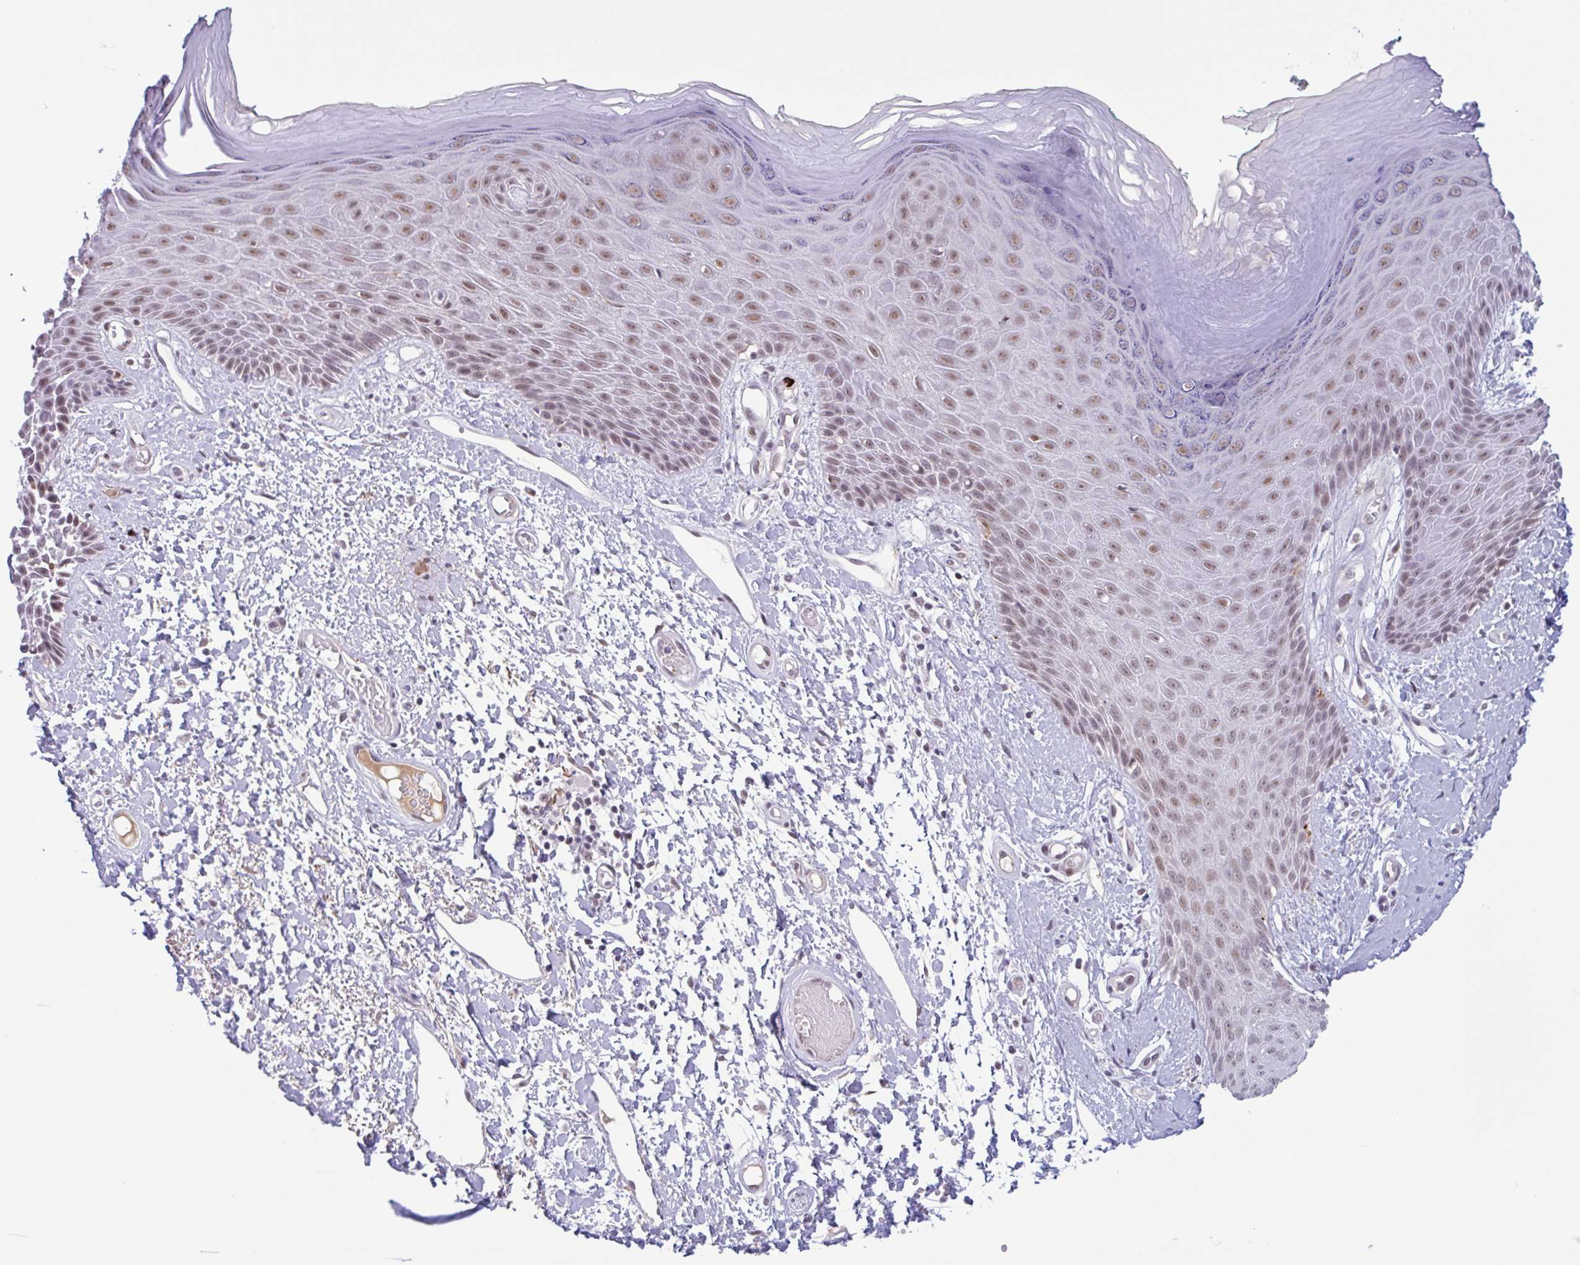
{"staining": {"intensity": "moderate", "quantity": ">75%", "location": "cytoplasmic/membranous,nuclear"}, "tissue": "skin", "cell_type": "Epidermal cells", "image_type": "normal", "snomed": [{"axis": "morphology", "description": "Normal tissue, NOS"}, {"axis": "topography", "description": "Anal"}, {"axis": "topography", "description": "Peripheral nerve tissue"}], "caption": "Moderate cytoplasmic/membranous,nuclear protein expression is appreciated in approximately >75% of epidermal cells in skin.", "gene": "PLG", "patient": {"sex": "male", "age": 78}}